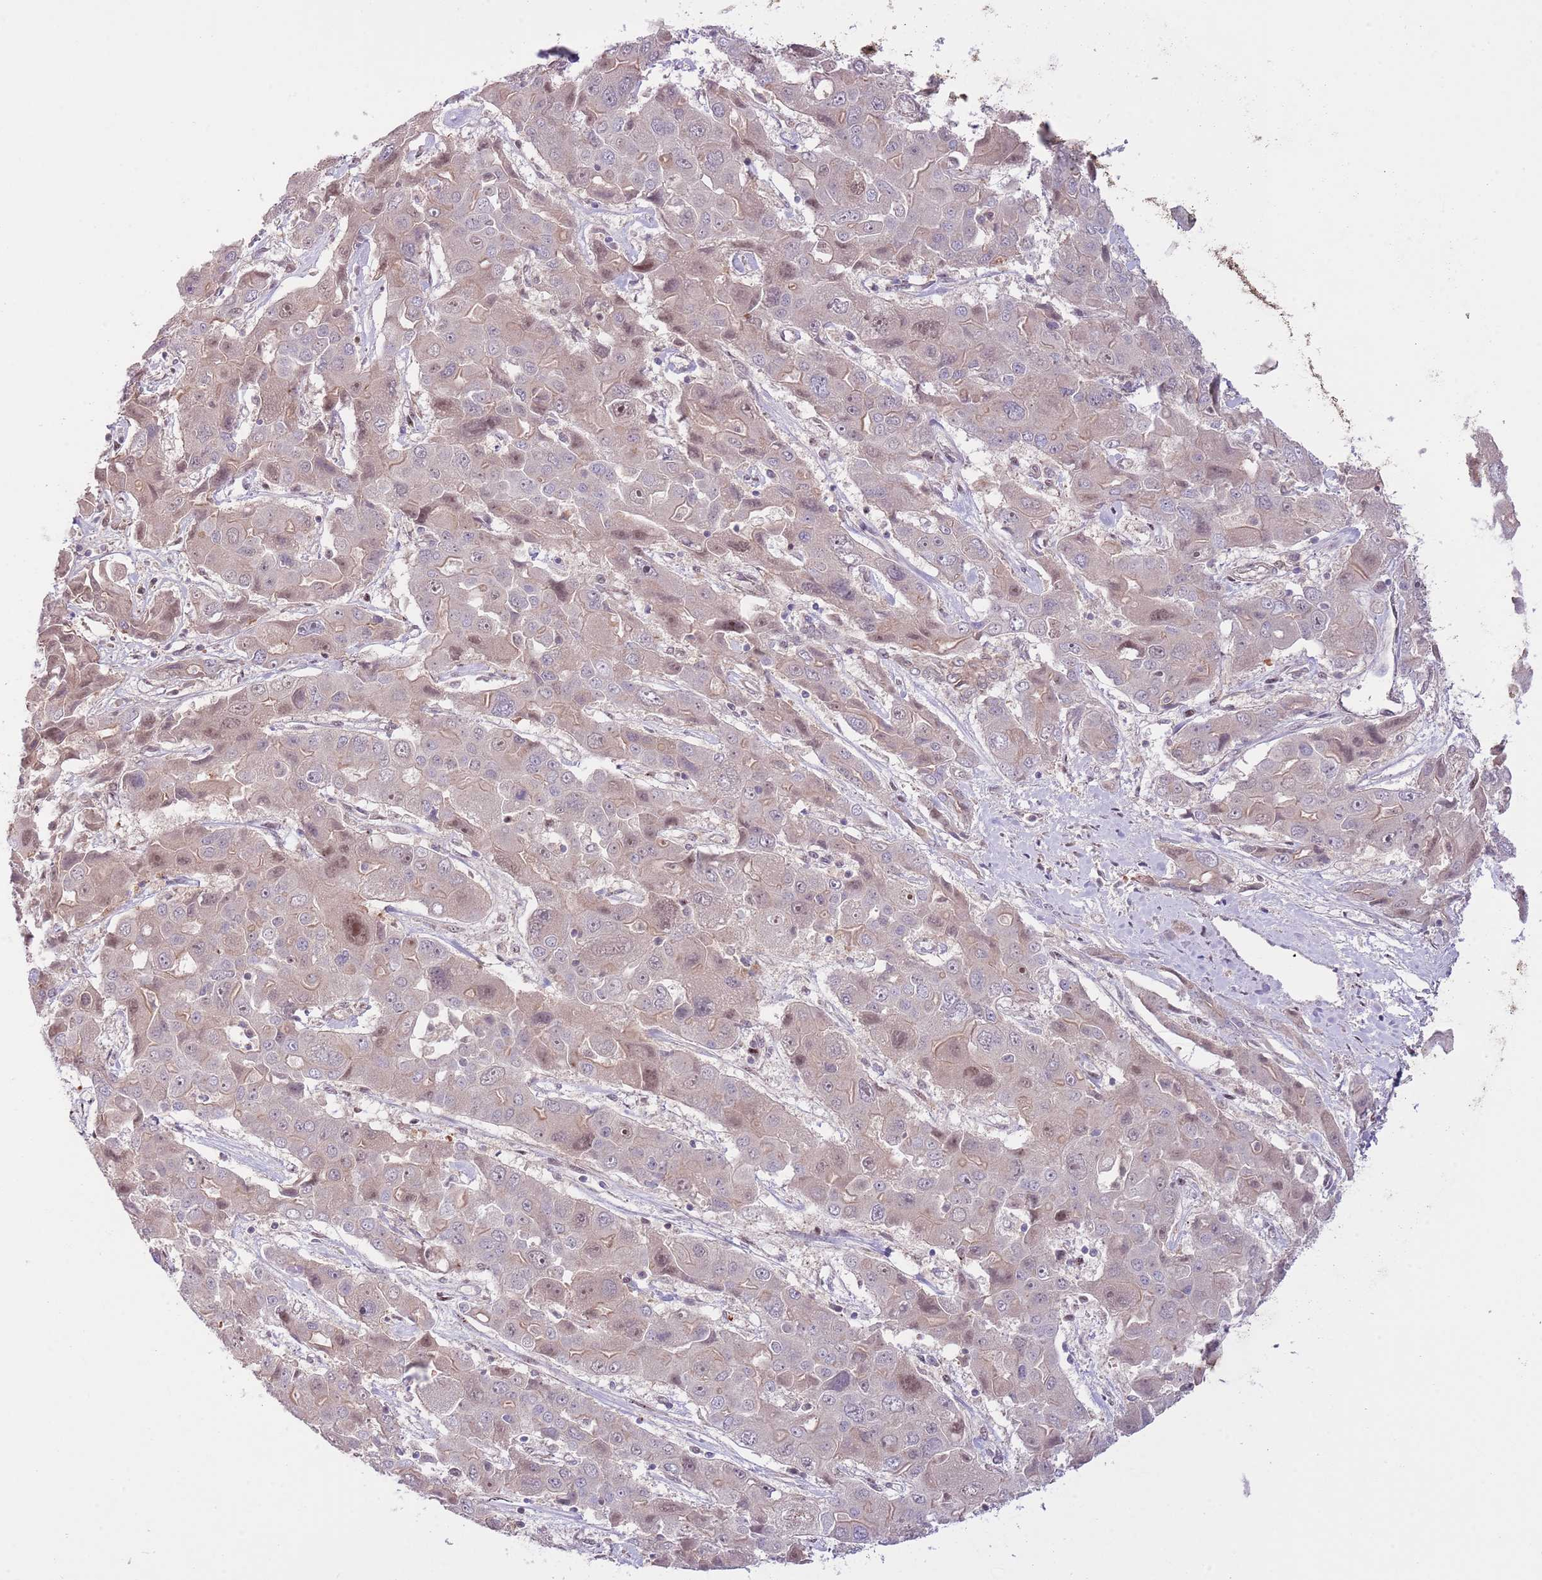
{"staining": {"intensity": "moderate", "quantity": "<25%", "location": "cytoplasmic/membranous"}, "tissue": "liver cancer", "cell_type": "Tumor cells", "image_type": "cancer", "snomed": [{"axis": "morphology", "description": "Cholangiocarcinoma"}, {"axis": "topography", "description": "Liver"}], "caption": "Liver cancer (cholangiocarcinoma) tissue displays moderate cytoplasmic/membranous positivity in approximately <25% of tumor cells", "gene": "PRR16", "patient": {"sex": "male", "age": 67}}